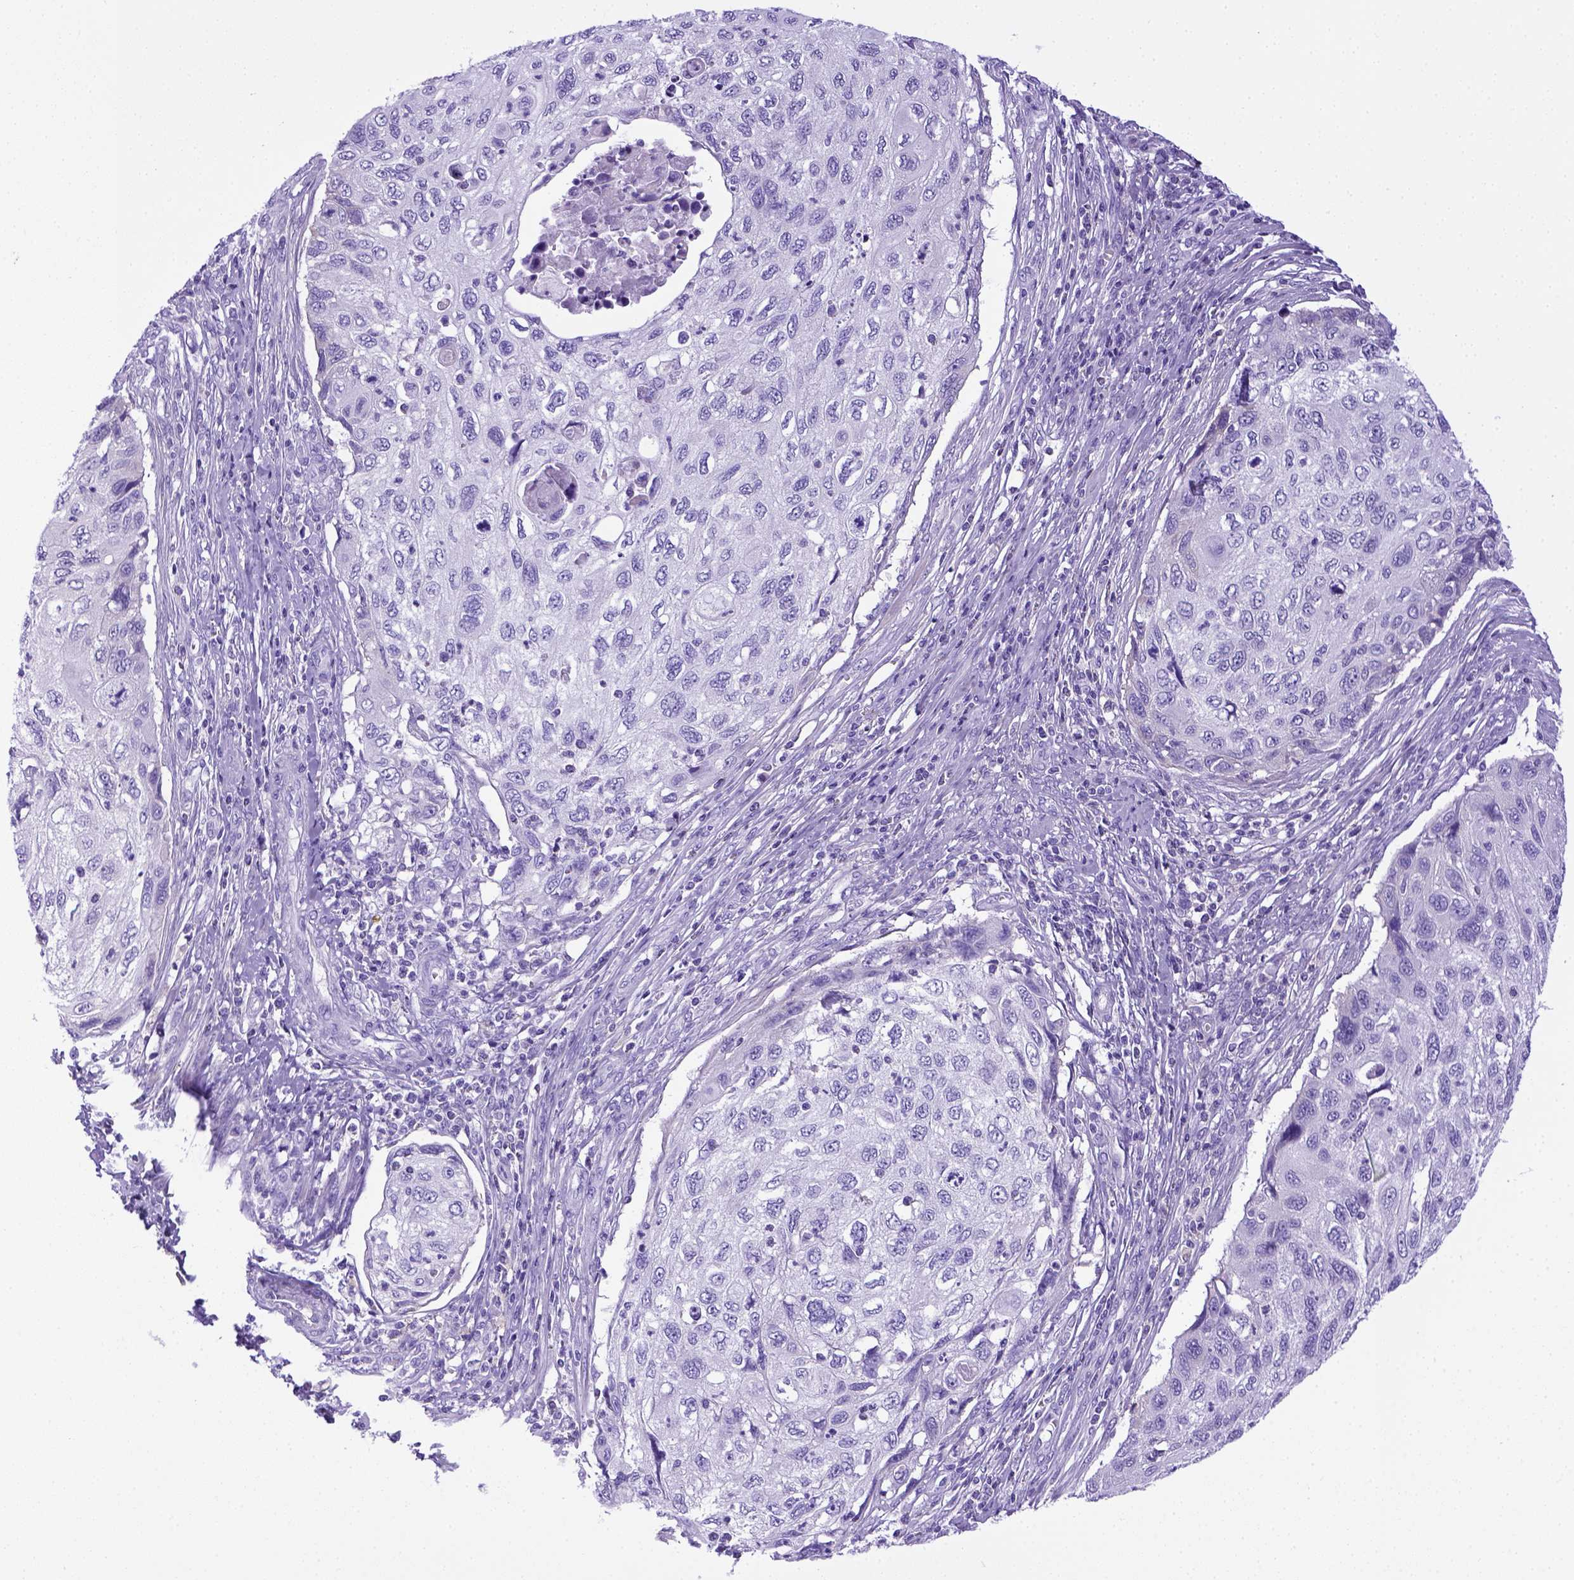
{"staining": {"intensity": "negative", "quantity": "none", "location": "none"}, "tissue": "cervical cancer", "cell_type": "Tumor cells", "image_type": "cancer", "snomed": [{"axis": "morphology", "description": "Squamous cell carcinoma, NOS"}, {"axis": "topography", "description": "Cervix"}], "caption": "Tumor cells are negative for brown protein staining in cervical cancer (squamous cell carcinoma).", "gene": "ITIH4", "patient": {"sex": "female", "age": 70}}